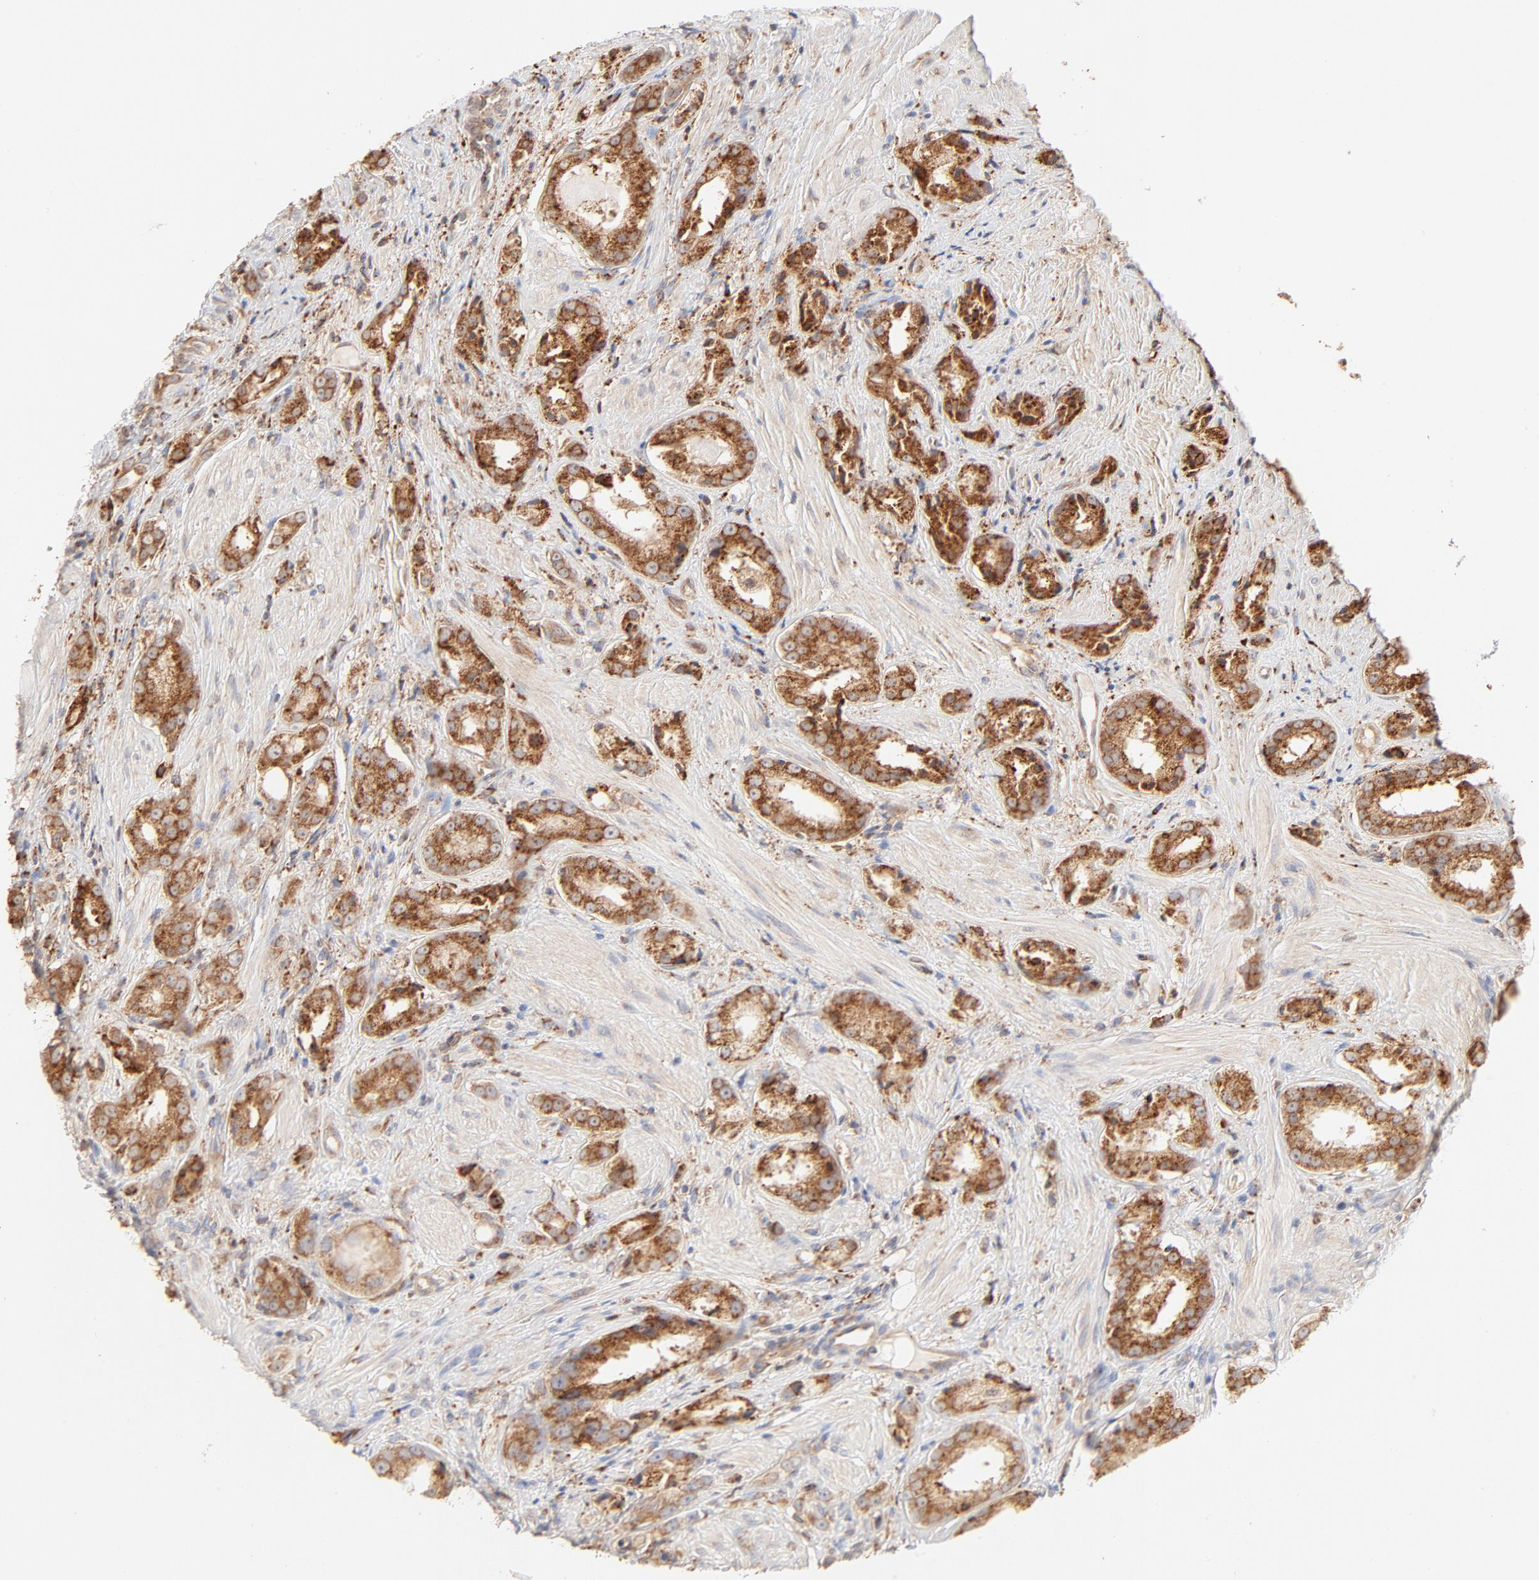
{"staining": {"intensity": "strong", "quantity": ">75%", "location": "cytoplasmic/membranous"}, "tissue": "prostate cancer", "cell_type": "Tumor cells", "image_type": "cancer", "snomed": [{"axis": "morphology", "description": "Adenocarcinoma, Medium grade"}, {"axis": "topography", "description": "Prostate"}], "caption": "Immunohistochemical staining of human prostate cancer reveals high levels of strong cytoplasmic/membranous staining in about >75% of tumor cells. The staining was performed using DAB, with brown indicating positive protein expression. Nuclei are stained blue with hematoxylin.", "gene": "PARP12", "patient": {"sex": "male", "age": 53}}